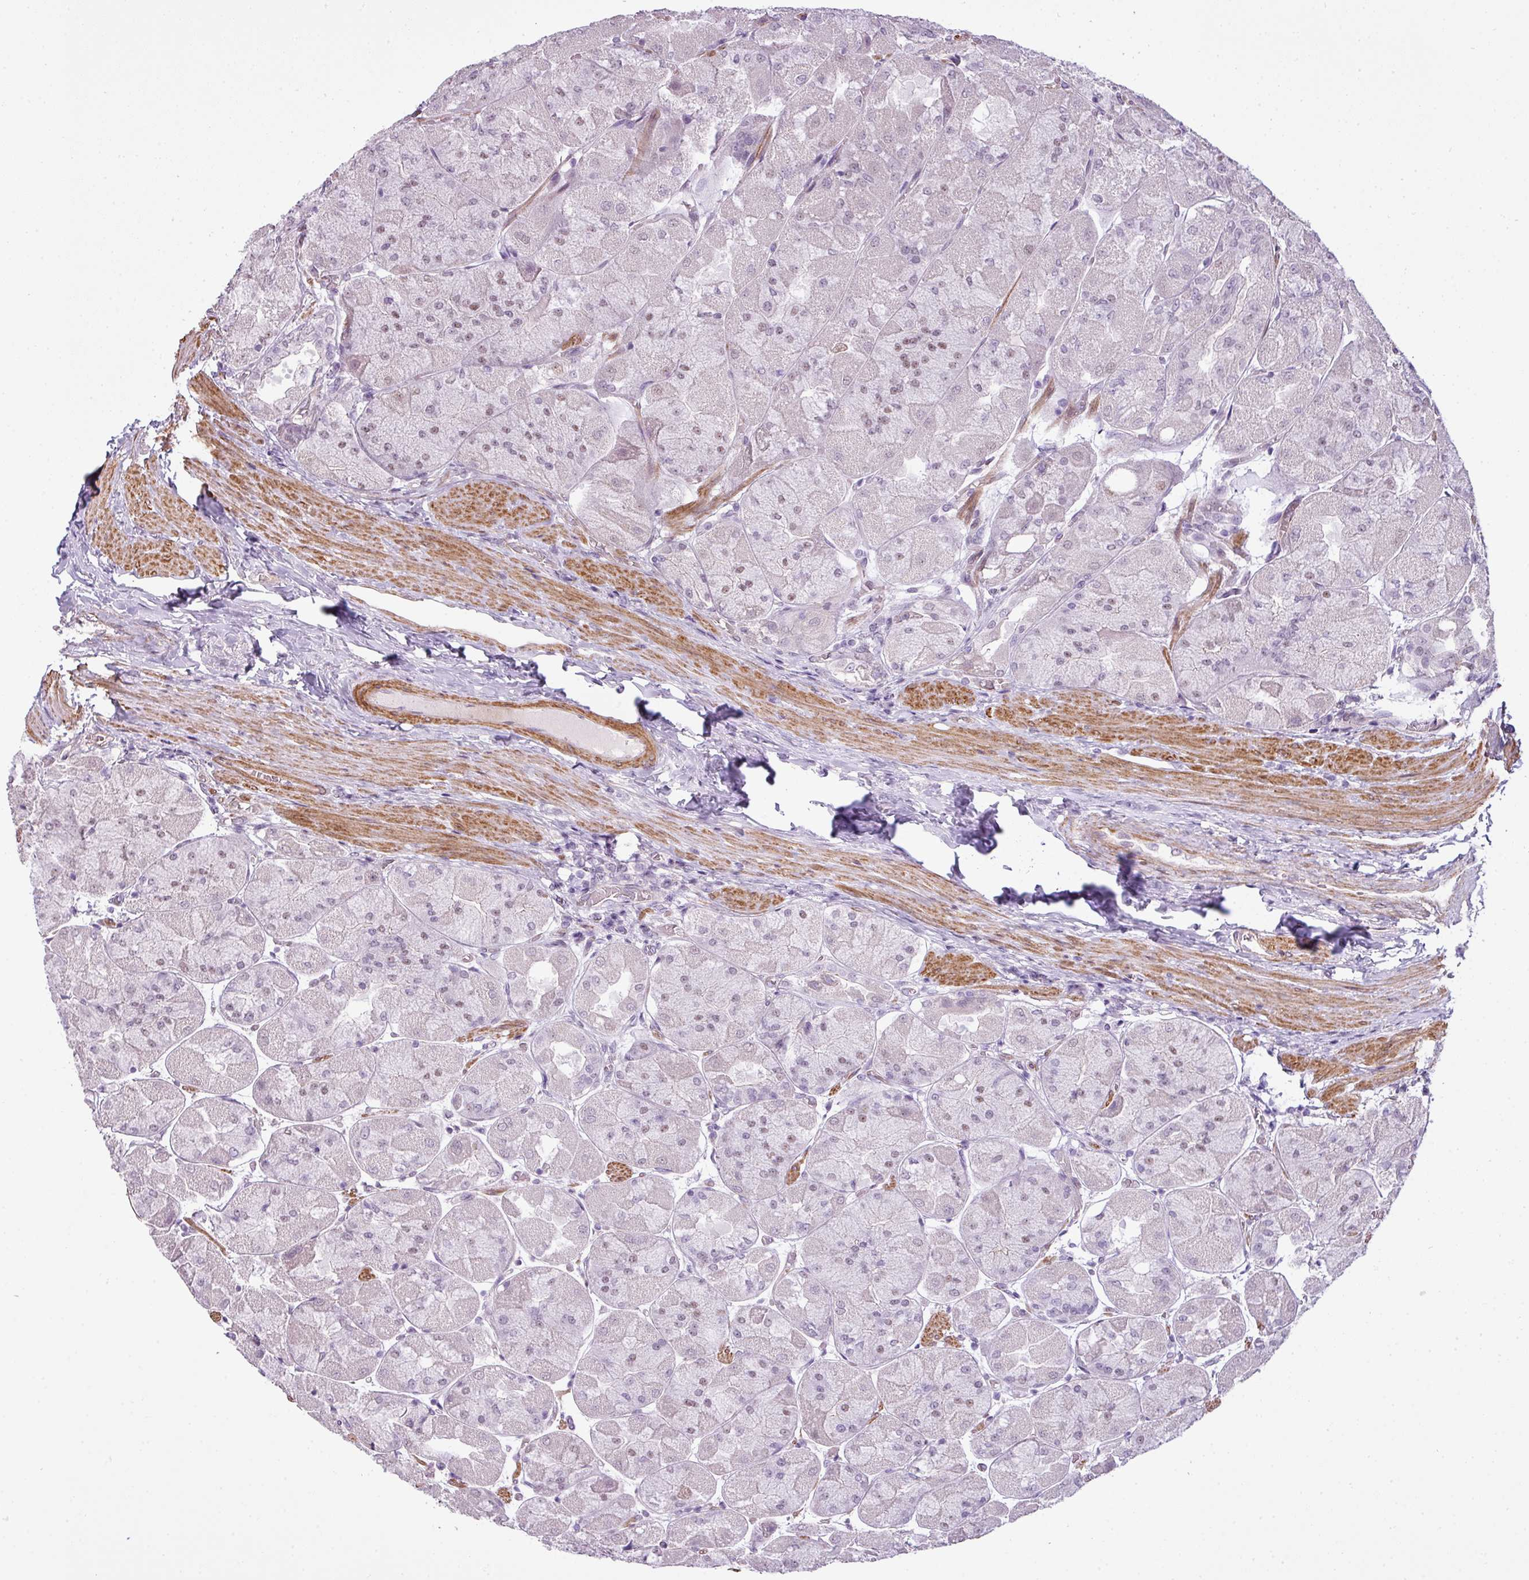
{"staining": {"intensity": "weak", "quantity": "25%-75%", "location": "cytoplasmic/membranous,nuclear"}, "tissue": "stomach", "cell_type": "Glandular cells", "image_type": "normal", "snomed": [{"axis": "morphology", "description": "Normal tissue, NOS"}, {"axis": "topography", "description": "Stomach"}], "caption": "Immunohistochemical staining of unremarkable human stomach shows low levels of weak cytoplasmic/membranous,nuclear positivity in about 25%-75% of glandular cells. (DAB IHC, brown staining for protein, blue staining for nuclei).", "gene": "ZNF688", "patient": {"sex": "female", "age": 61}}